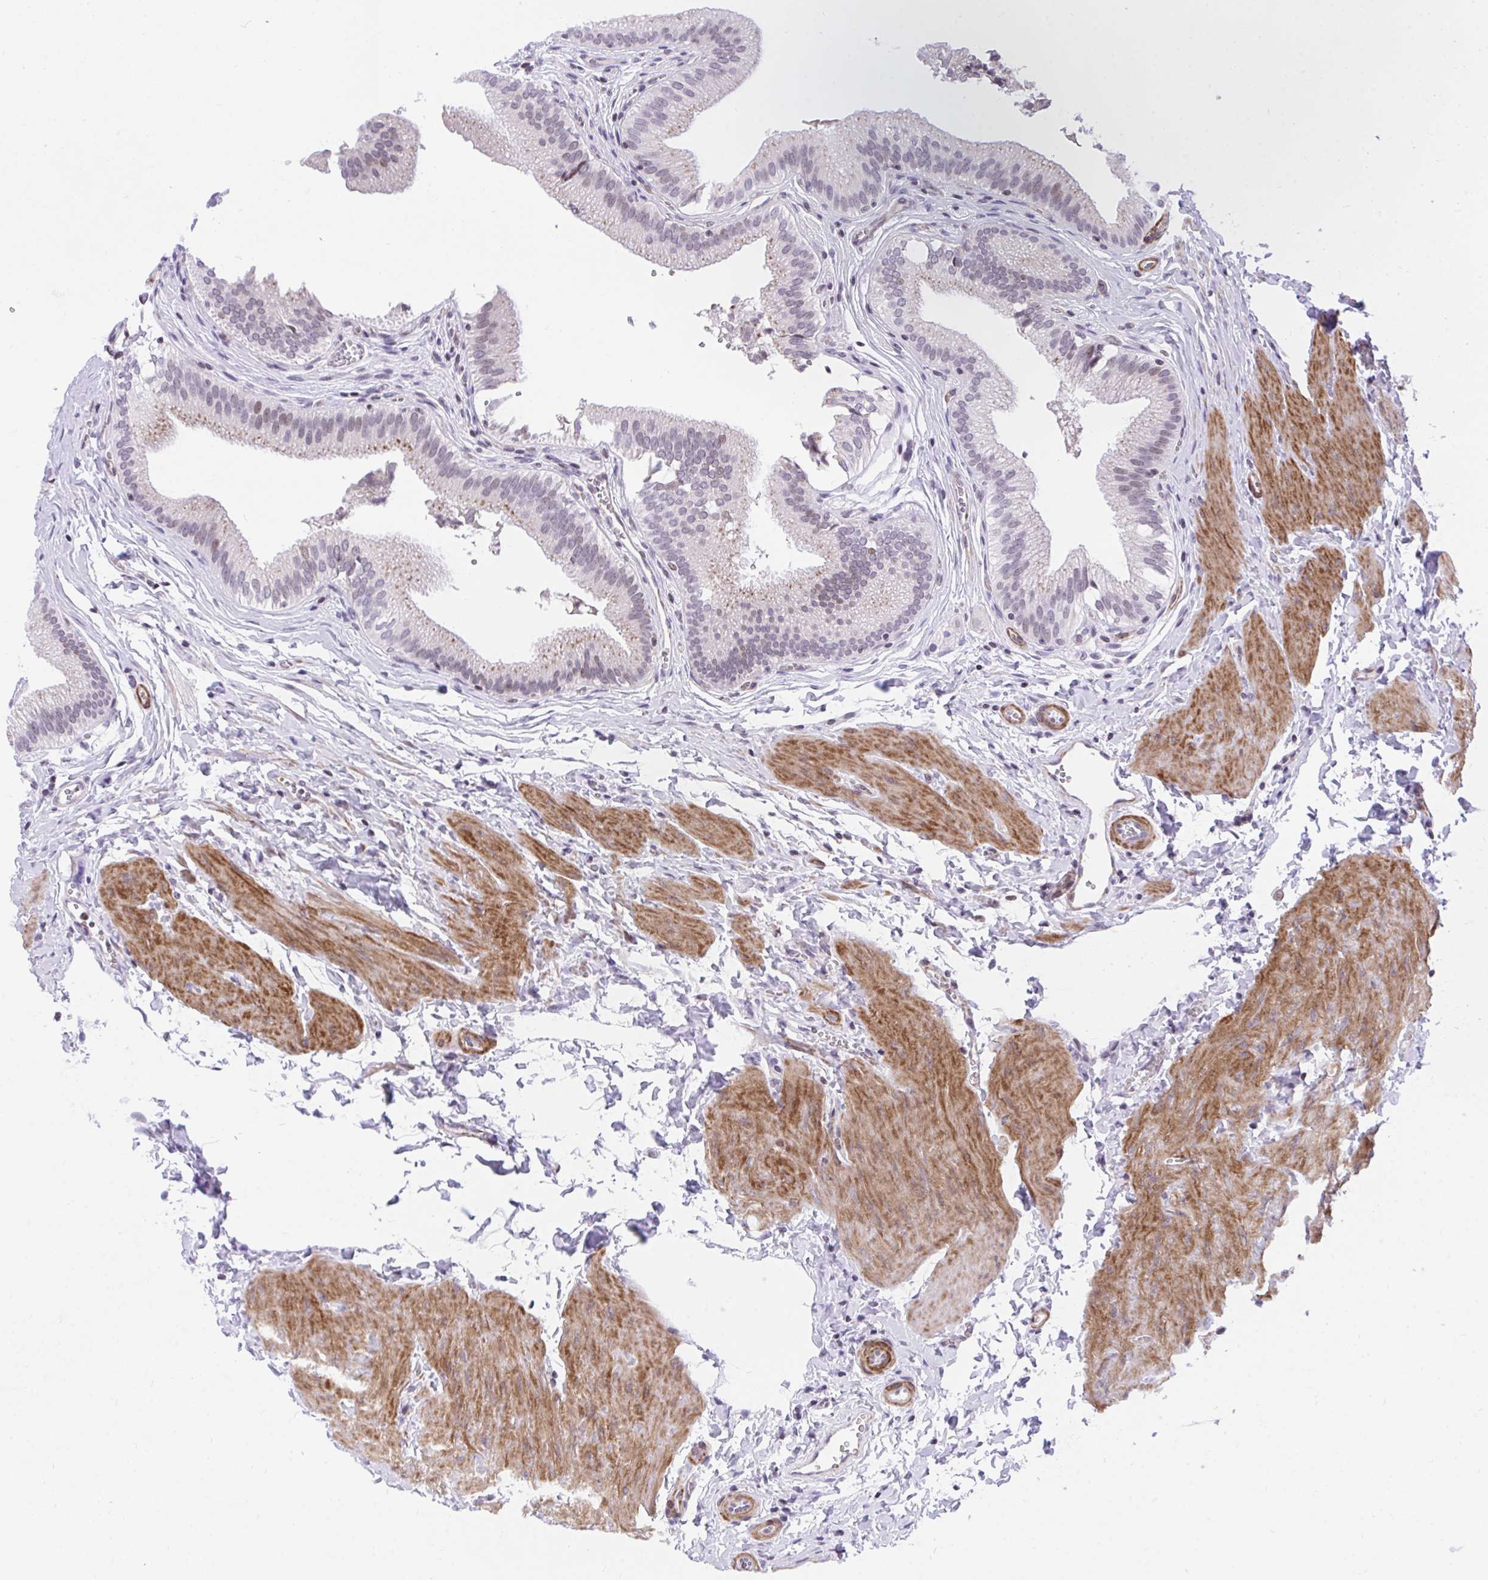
{"staining": {"intensity": "negative", "quantity": "none", "location": "none"}, "tissue": "gallbladder", "cell_type": "Glandular cells", "image_type": "normal", "snomed": [{"axis": "morphology", "description": "Normal tissue, NOS"}, {"axis": "topography", "description": "Gallbladder"}, {"axis": "topography", "description": "Peripheral nerve tissue"}], "caption": "Micrograph shows no significant protein expression in glandular cells of benign gallbladder. (Immunohistochemistry (ihc), brightfield microscopy, high magnification).", "gene": "KCNN4", "patient": {"sex": "male", "age": 17}}